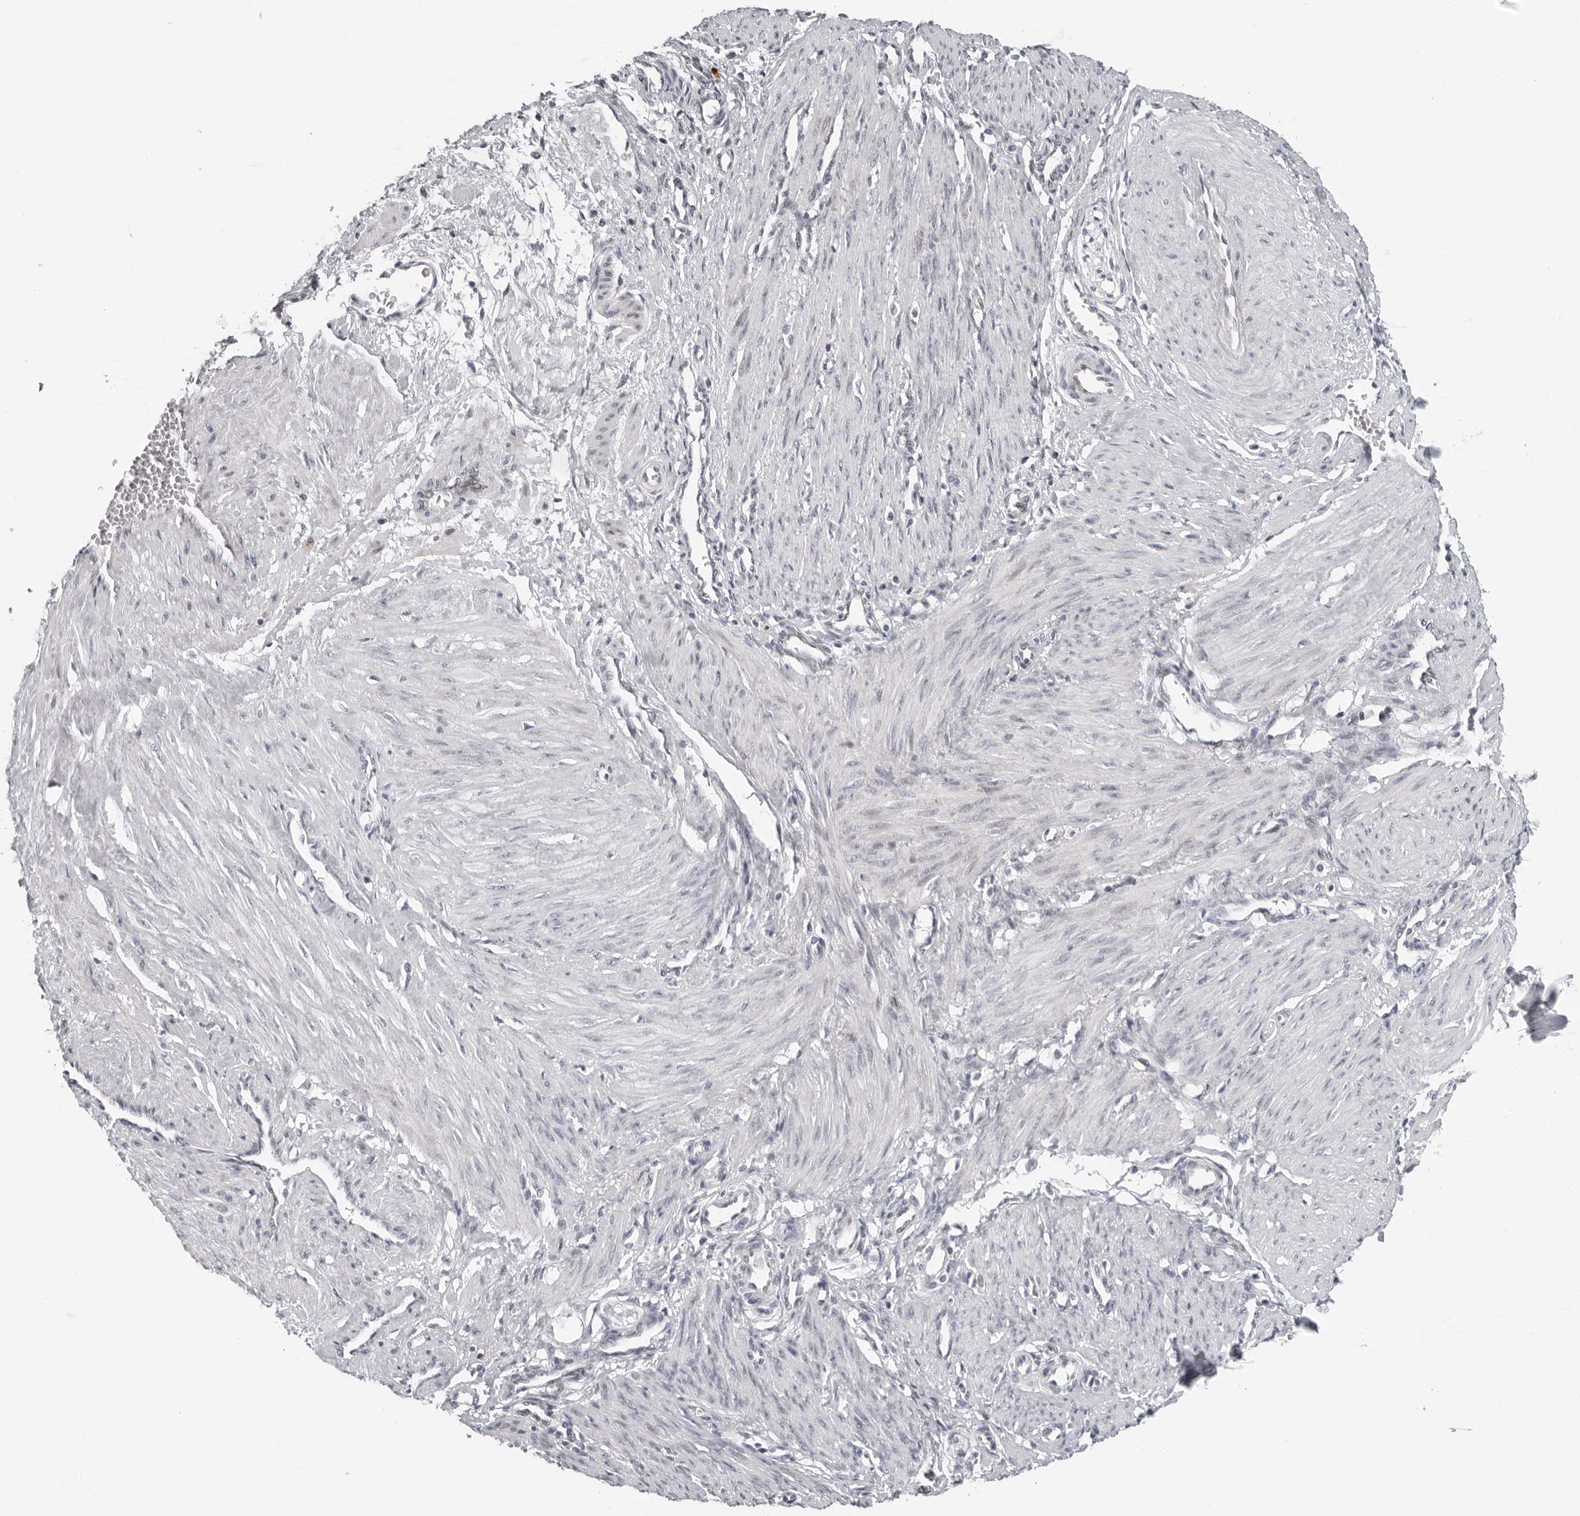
{"staining": {"intensity": "negative", "quantity": "none", "location": "none"}, "tissue": "smooth muscle", "cell_type": "Smooth muscle cells", "image_type": "normal", "snomed": [{"axis": "morphology", "description": "Normal tissue, NOS"}, {"axis": "topography", "description": "Endometrium"}], "caption": "Immunohistochemistry histopathology image of normal smooth muscle: smooth muscle stained with DAB (3,3'-diaminobenzidine) displays no significant protein expression in smooth muscle cells.", "gene": "PIP4K2C", "patient": {"sex": "female", "age": 33}}